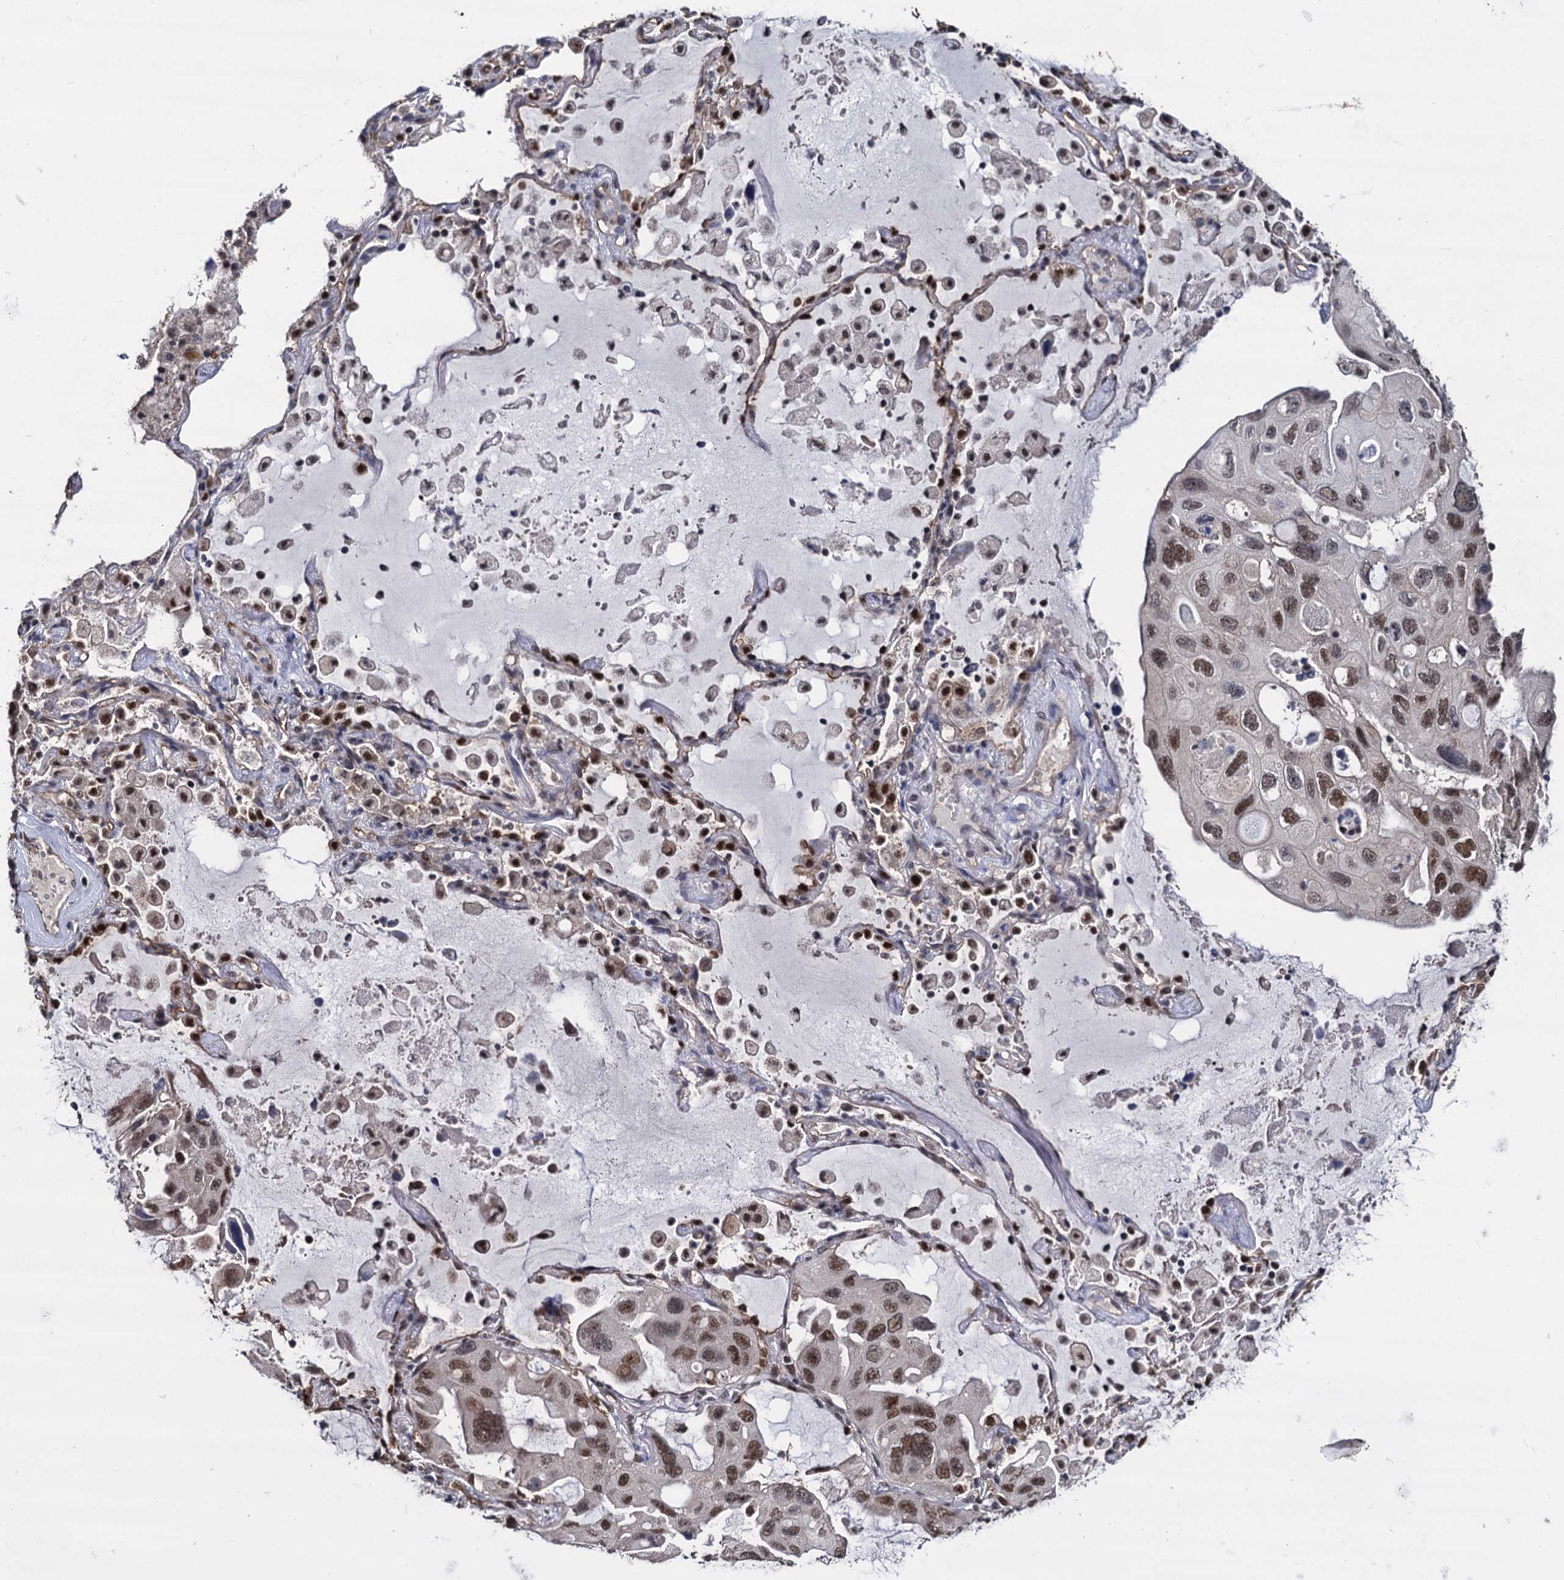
{"staining": {"intensity": "moderate", "quantity": ">75%", "location": "nuclear"}, "tissue": "lung cancer", "cell_type": "Tumor cells", "image_type": "cancer", "snomed": [{"axis": "morphology", "description": "Squamous cell carcinoma, NOS"}, {"axis": "topography", "description": "Lung"}], "caption": "The micrograph shows immunohistochemical staining of lung cancer (squamous cell carcinoma). There is moderate nuclear expression is appreciated in approximately >75% of tumor cells.", "gene": "GALNT11", "patient": {"sex": "female", "age": 73}}